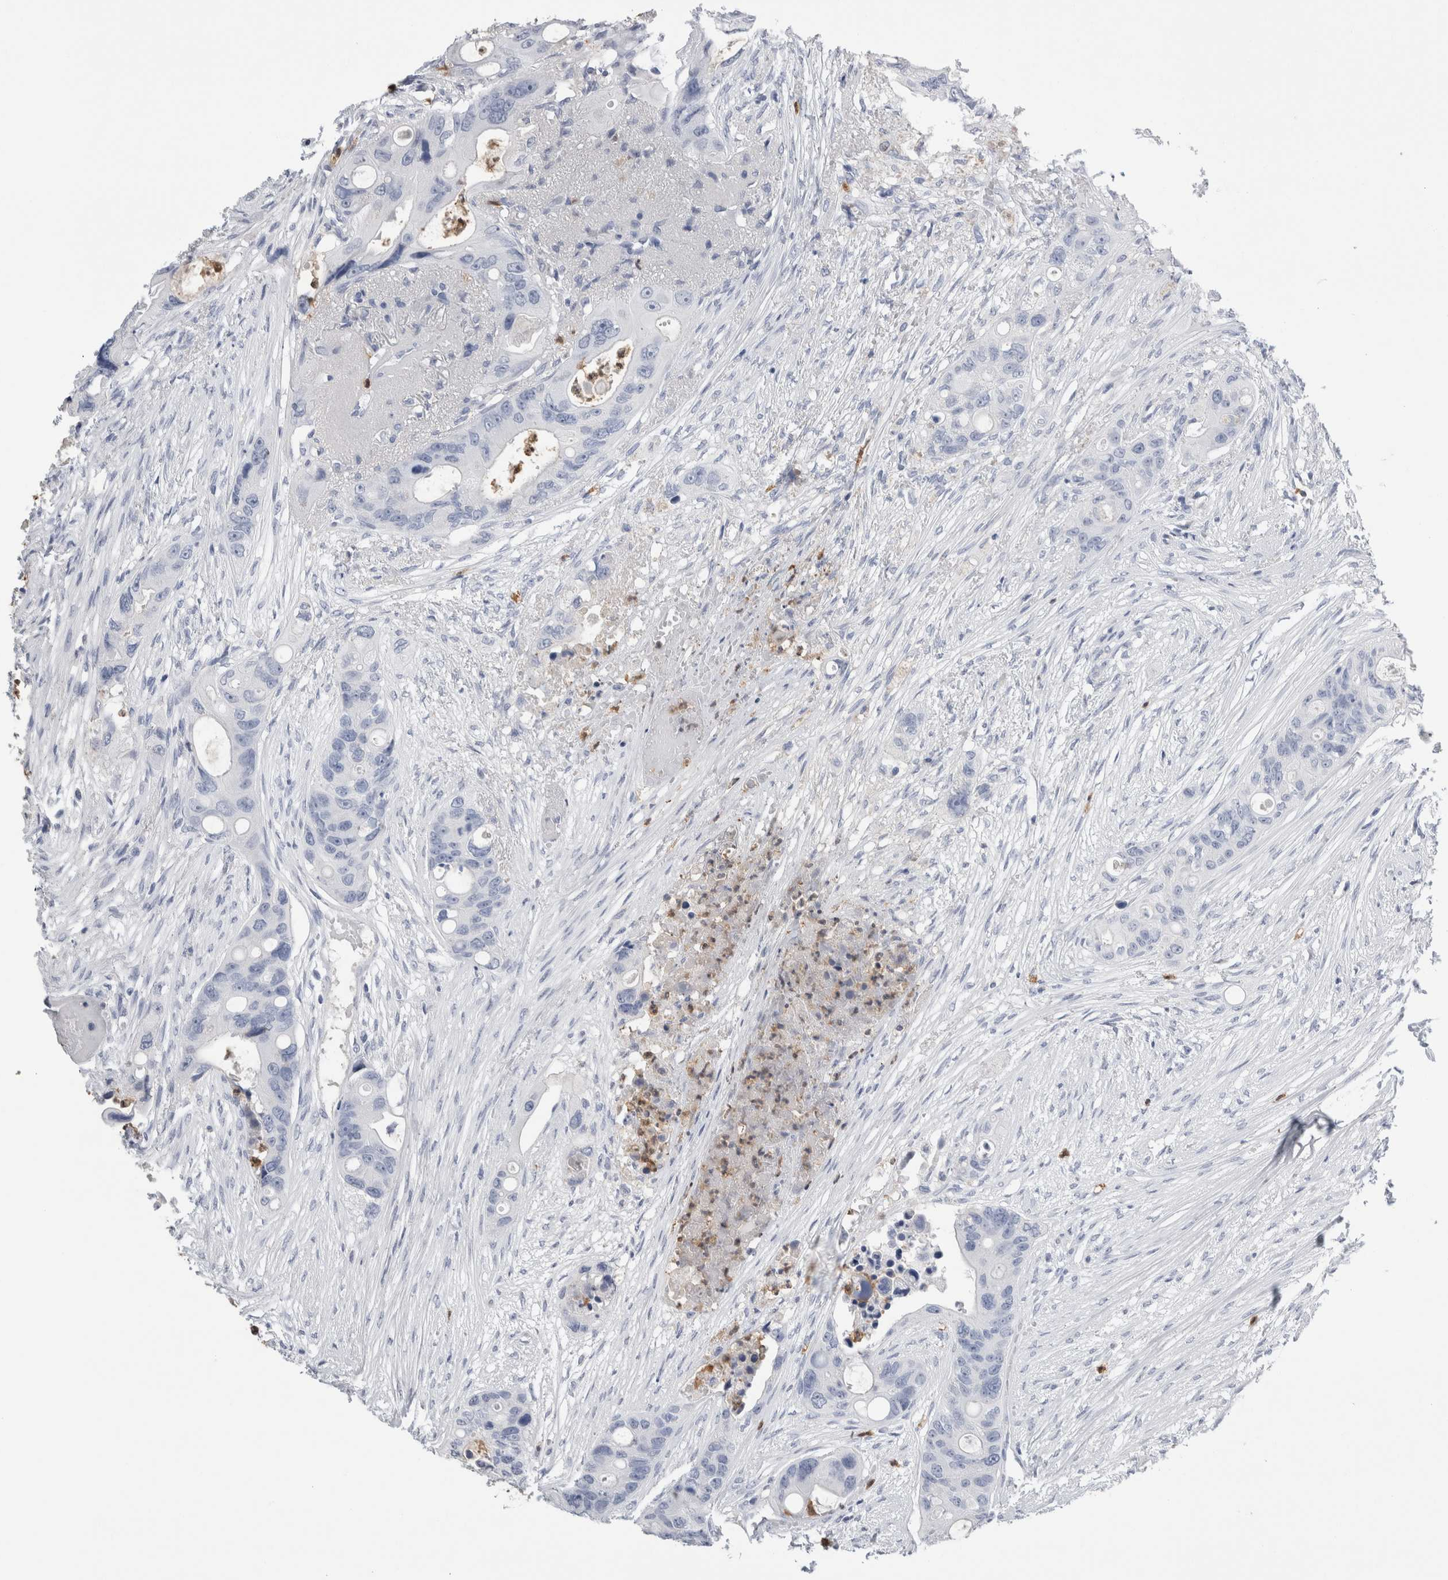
{"staining": {"intensity": "negative", "quantity": "none", "location": "none"}, "tissue": "colorectal cancer", "cell_type": "Tumor cells", "image_type": "cancer", "snomed": [{"axis": "morphology", "description": "Adenocarcinoma, NOS"}, {"axis": "topography", "description": "Colon"}], "caption": "Tumor cells are negative for brown protein staining in colorectal adenocarcinoma.", "gene": "S100A12", "patient": {"sex": "female", "age": 57}}